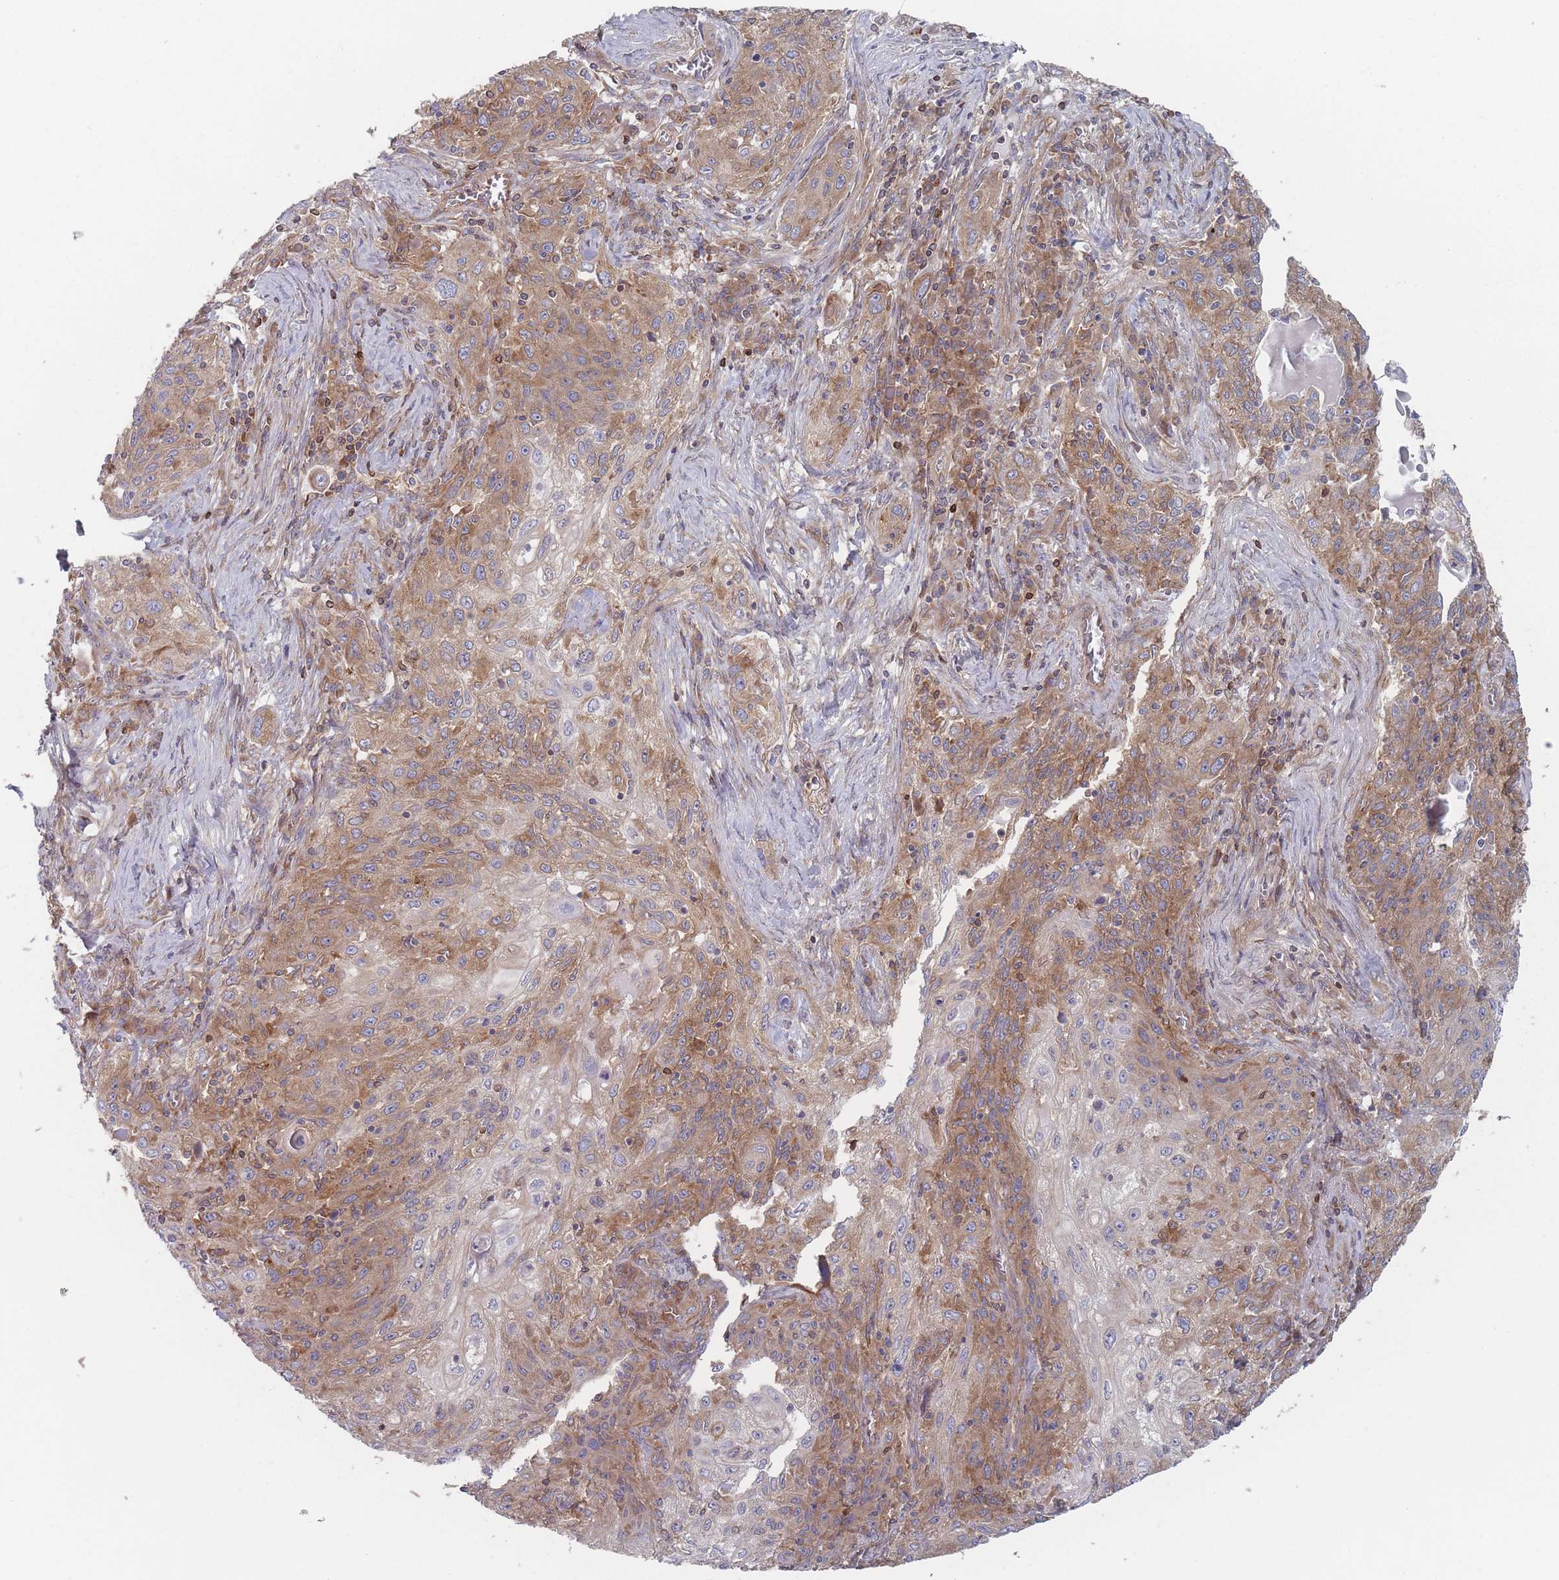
{"staining": {"intensity": "moderate", "quantity": "25%-75%", "location": "cytoplasmic/membranous"}, "tissue": "lung cancer", "cell_type": "Tumor cells", "image_type": "cancer", "snomed": [{"axis": "morphology", "description": "Squamous cell carcinoma, NOS"}, {"axis": "topography", "description": "Lung"}], "caption": "DAB immunohistochemical staining of human lung cancer demonstrates moderate cytoplasmic/membranous protein positivity in approximately 25%-75% of tumor cells.", "gene": "KDSR", "patient": {"sex": "female", "age": 69}}